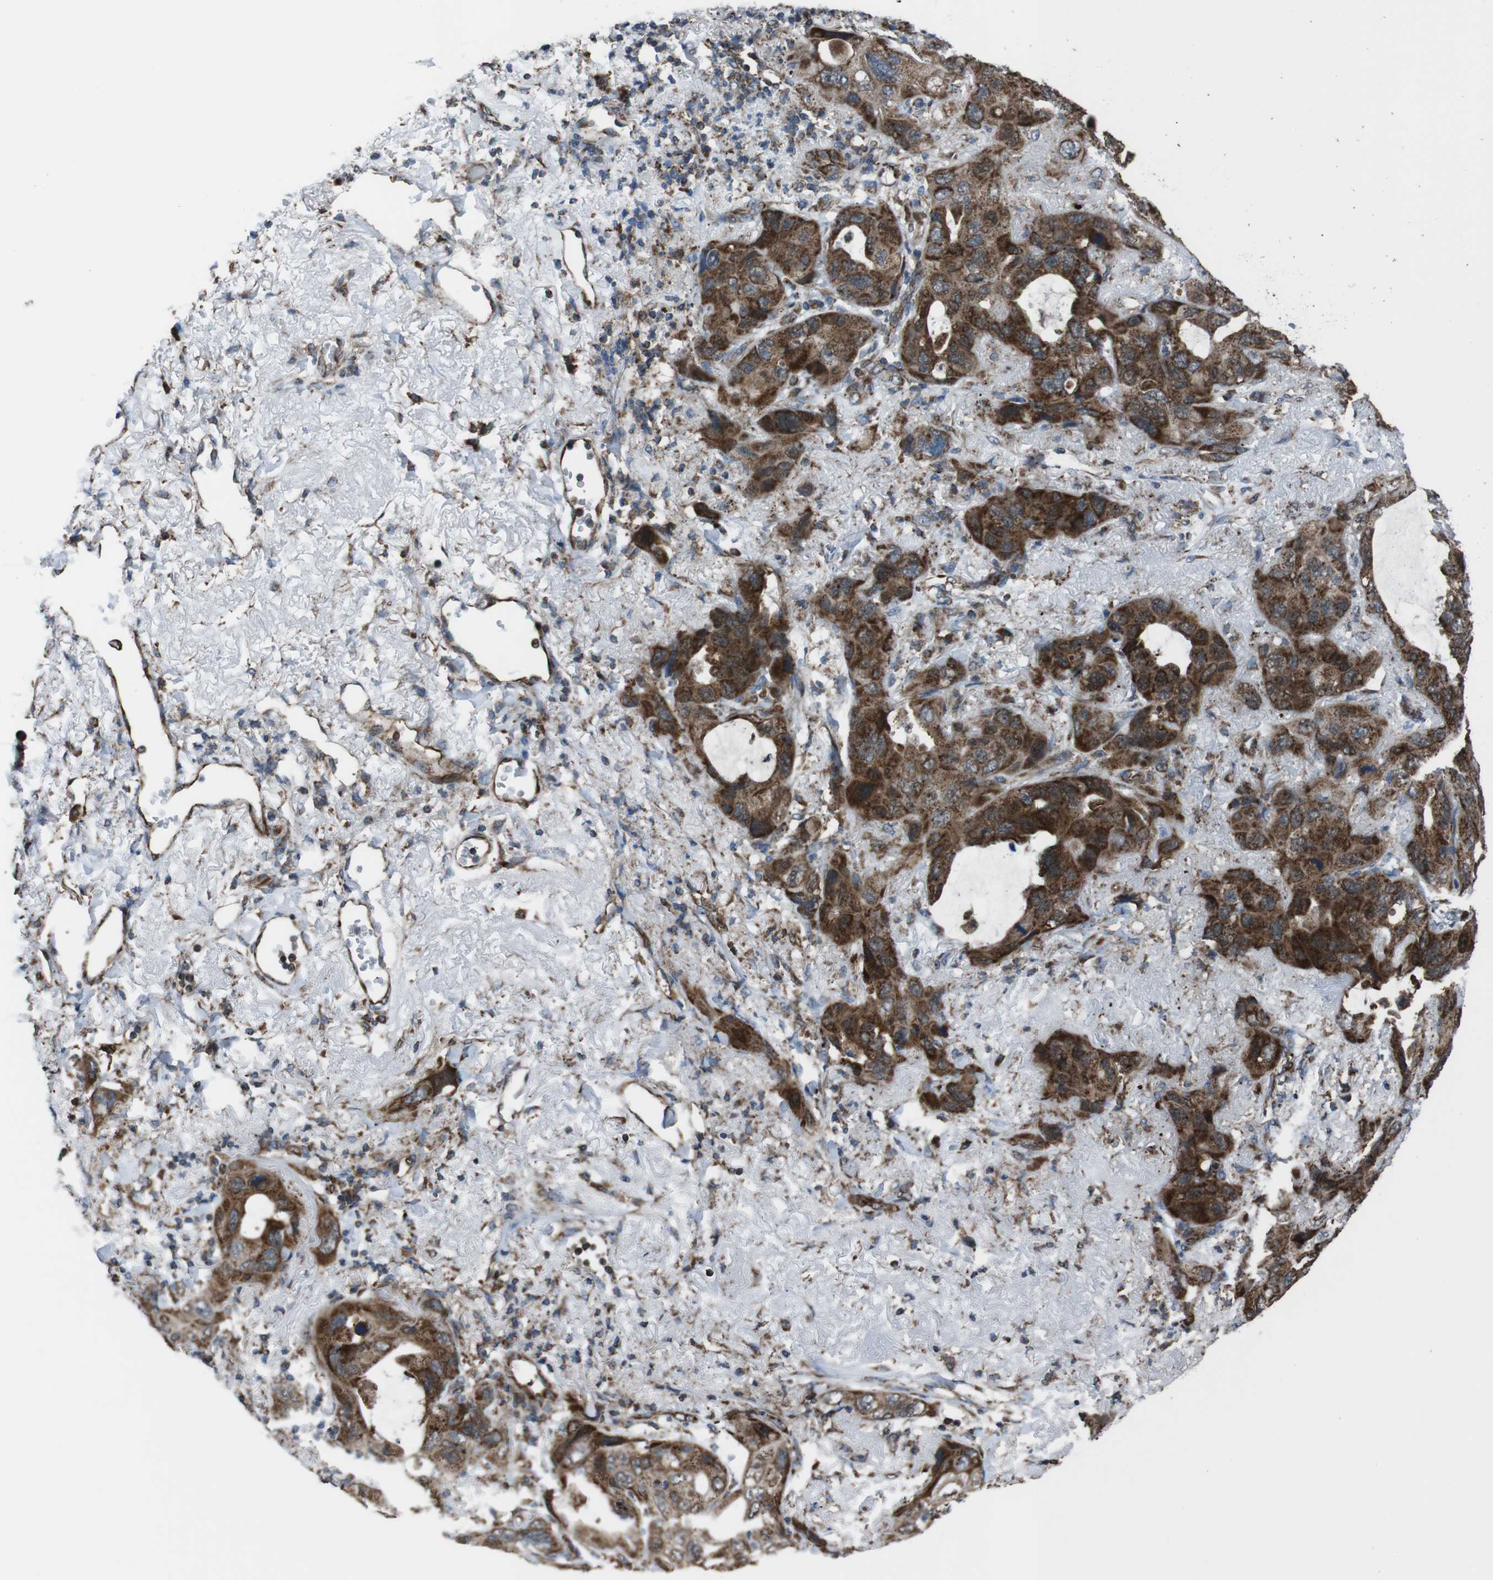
{"staining": {"intensity": "strong", "quantity": ">75%", "location": "cytoplasmic/membranous"}, "tissue": "lung cancer", "cell_type": "Tumor cells", "image_type": "cancer", "snomed": [{"axis": "morphology", "description": "Squamous cell carcinoma, NOS"}, {"axis": "topography", "description": "Lung"}], "caption": "High-magnification brightfield microscopy of squamous cell carcinoma (lung) stained with DAB (brown) and counterstained with hematoxylin (blue). tumor cells exhibit strong cytoplasmic/membranous positivity is present in approximately>75% of cells.", "gene": "GIMAP8", "patient": {"sex": "female", "age": 73}}